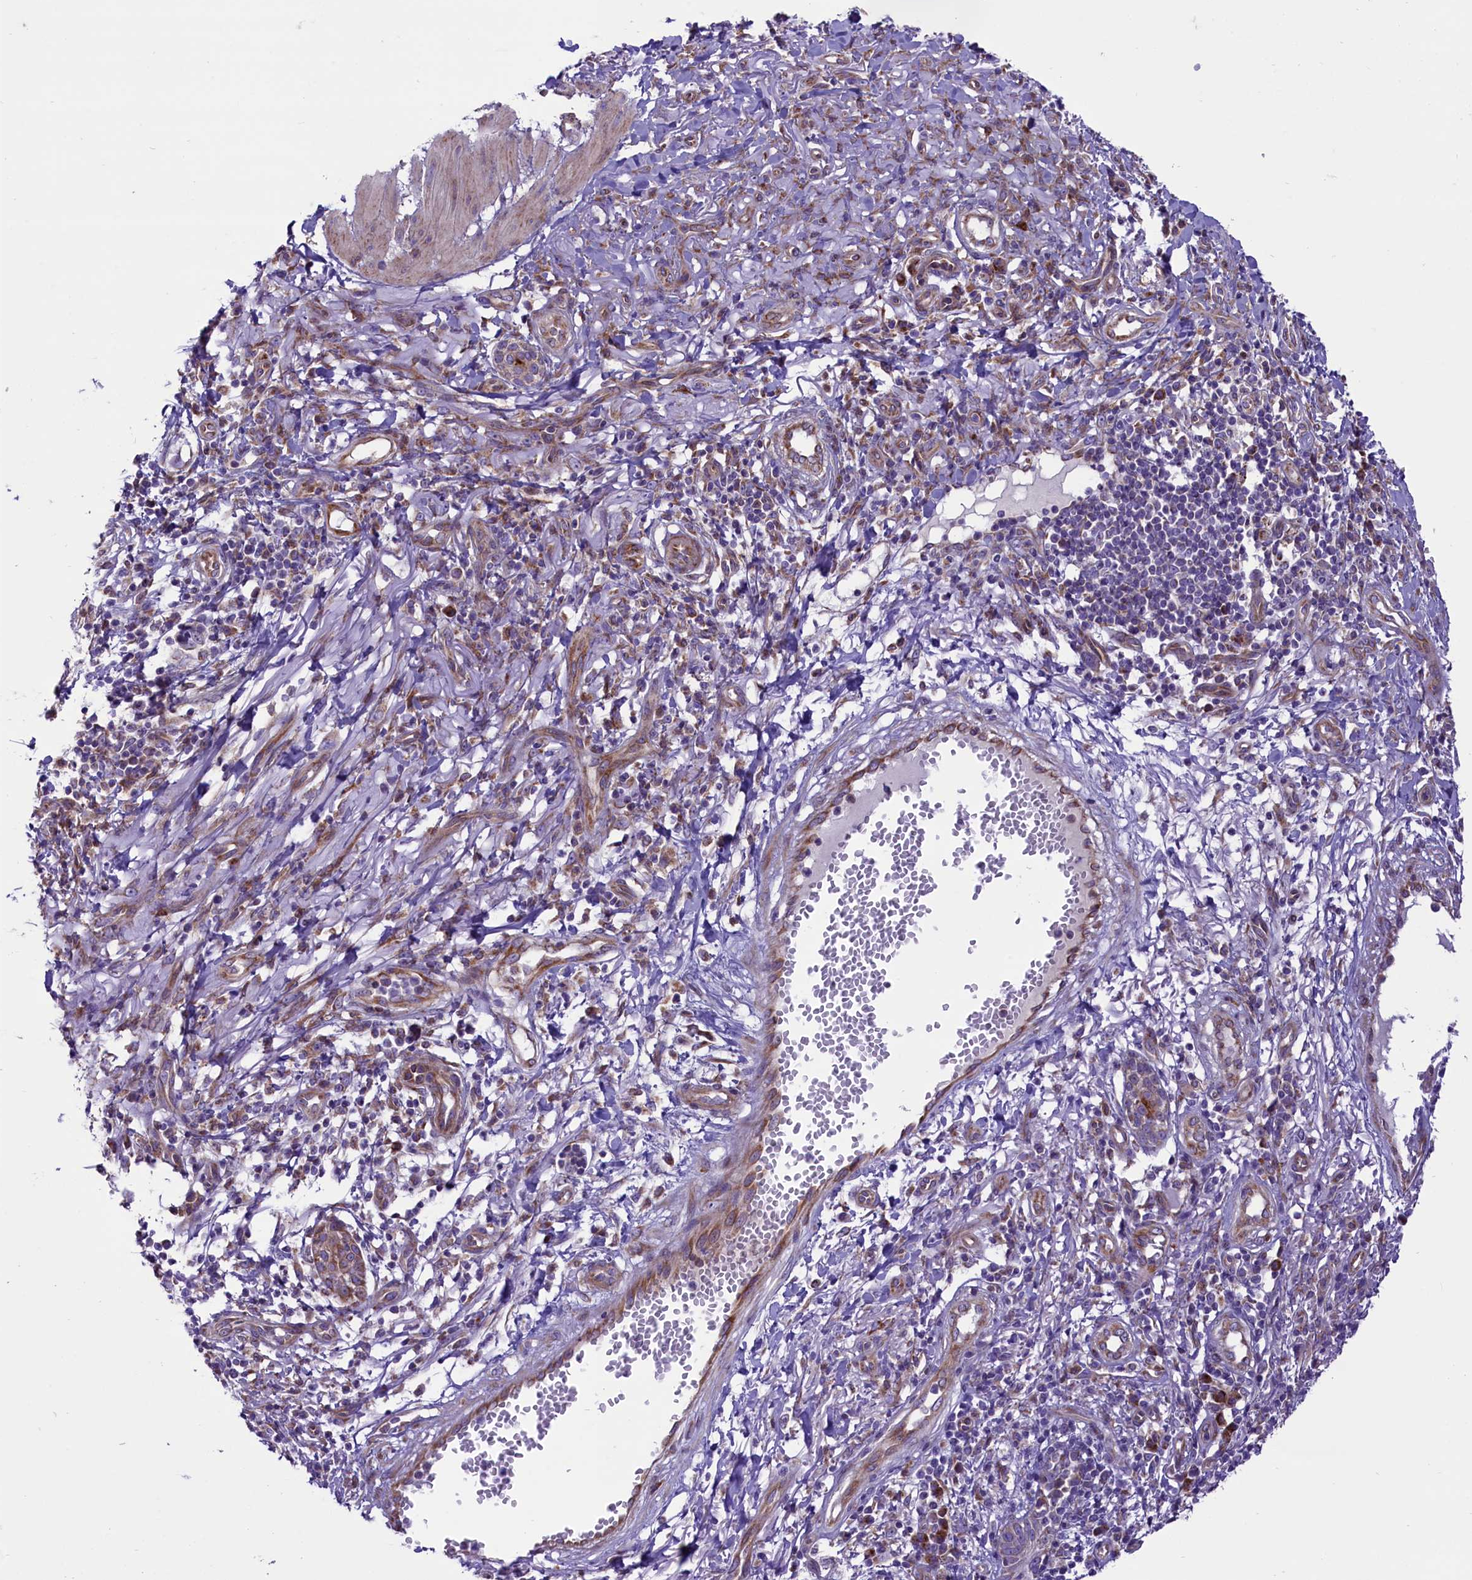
{"staining": {"intensity": "weak", "quantity": "<25%", "location": "cytoplasmic/membranous"}, "tissue": "melanoma", "cell_type": "Tumor cells", "image_type": "cancer", "snomed": [{"axis": "morphology", "description": "Malignant melanoma, NOS"}, {"axis": "topography", "description": "Skin"}], "caption": "Immunohistochemistry (IHC) photomicrograph of neoplastic tissue: melanoma stained with DAB (3,3'-diaminobenzidine) demonstrates no significant protein expression in tumor cells.", "gene": "PTPRU", "patient": {"sex": "female", "age": 82}}